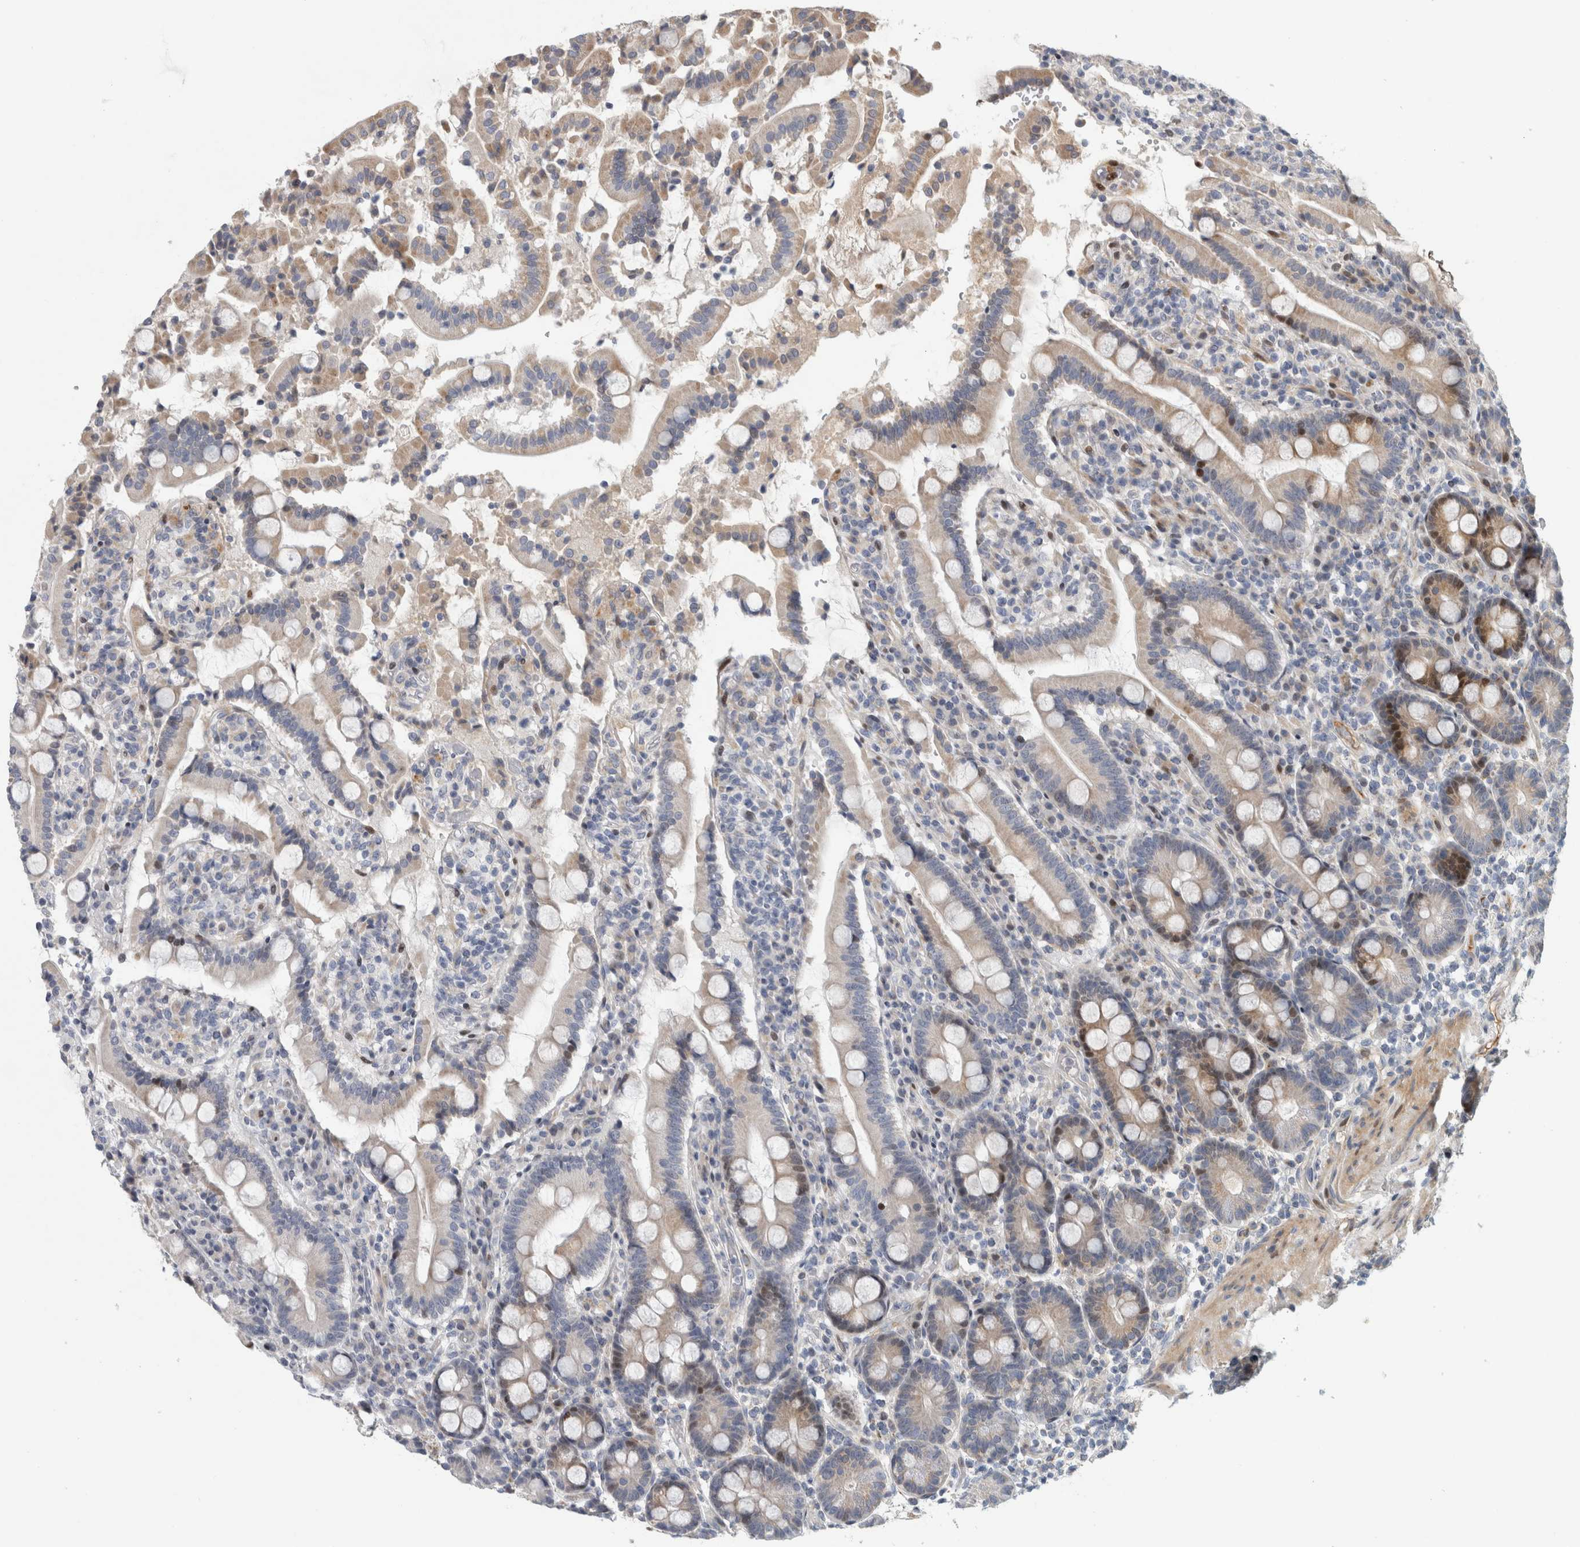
{"staining": {"intensity": "moderate", "quantity": "<25%", "location": "cytoplasmic/membranous,nuclear"}, "tissue": "duodenum", "cell_type": "Glandular cells", "image_type": "normal", "snomed": [{"axis": "morphology", "description": "Normal tissue, NOS"}, {"axis": "topography", "description": "Small intestine, NOS"}], "caption": "IHC (DAB (3,3'-diaminobenzidine)) staining of unremarkable duodenum reveals moderate cytoplasmic/membranous,nuclear protein positivity in approximately <25% of glandular cells.", "gene": "RBM48", "patient": {"sex": "female", "age": 71}}